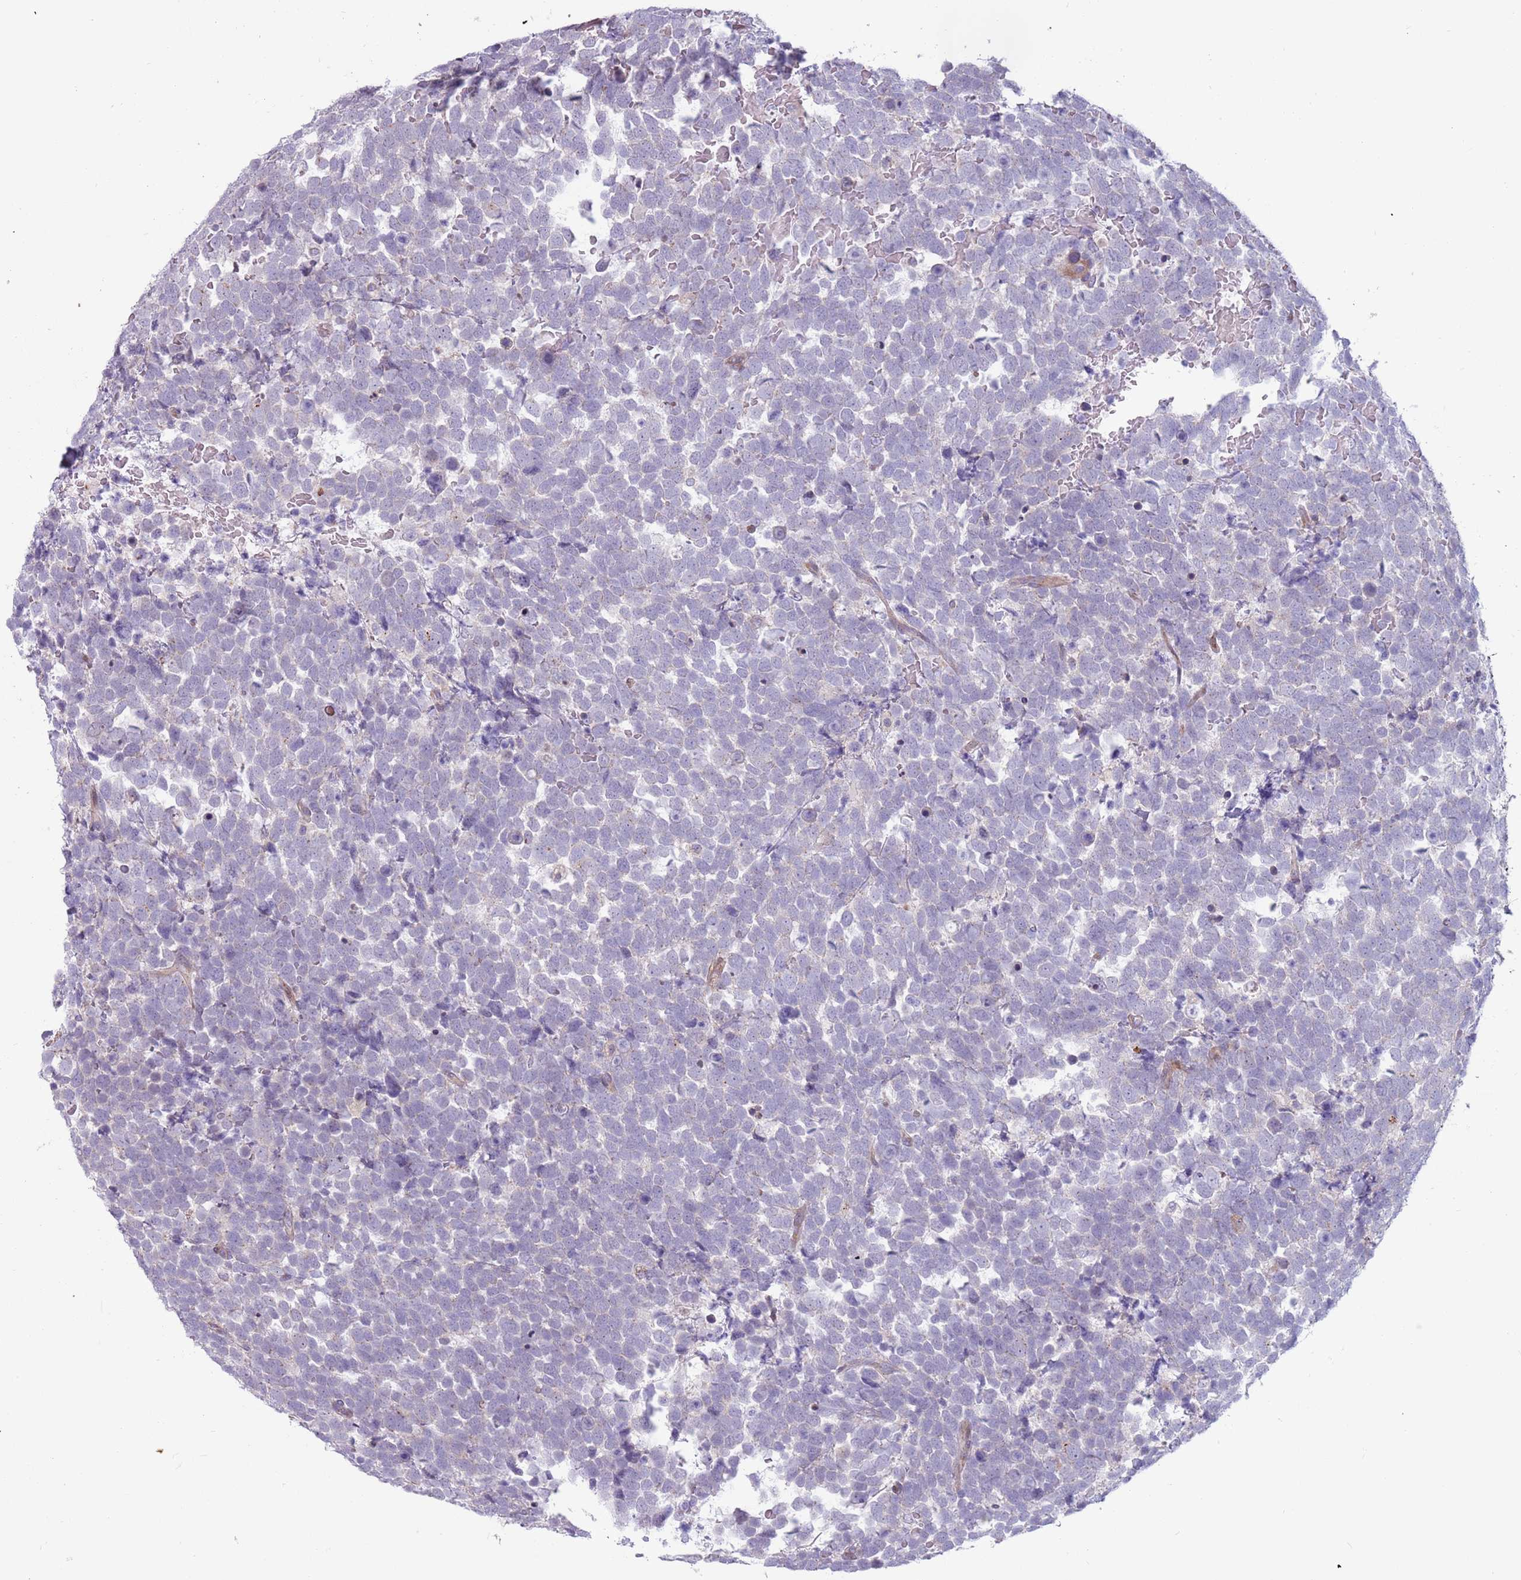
{"staining": {"intensity": "negative", "quantity": "none", "location": "none"}, "tissue": "urothelial cancer", "cell_type": "Tumor cells", "image_type": "cancer", "snomed": [{"axis": "morphology", "description": "Urothelial carcinoma, High grade"}, {"axis": "topography", "description": "Urinary bladder"}], "caption": "The histopathology image demonstrates no significant positivity in tumor cells of high-grade urothelial carcinoma.", "gene": "CCDC150", "patient": {"sex": "female", "age": 82}}